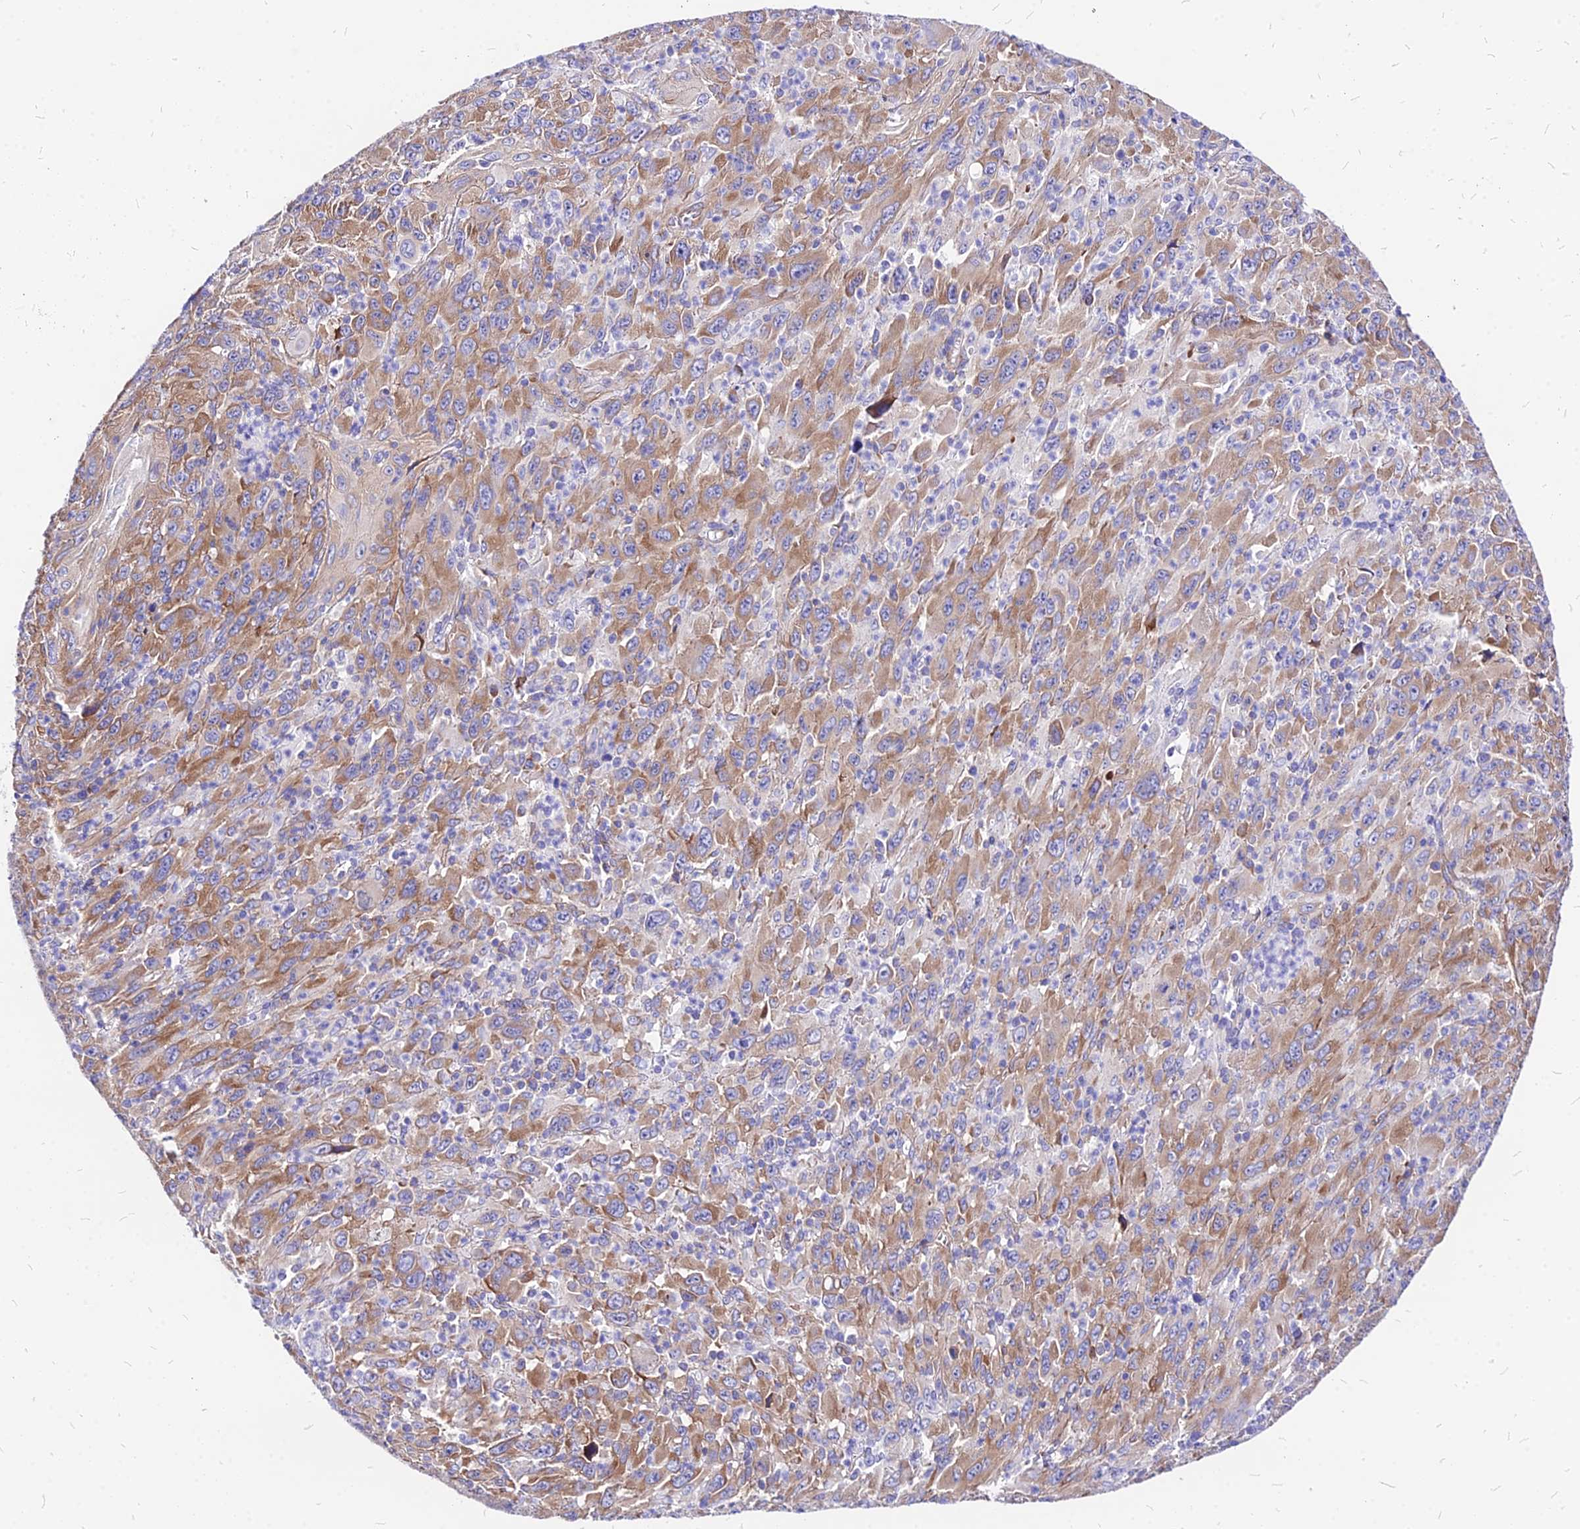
{"staining": {"intensity": "moderate", "quantity": ">75%", "location": "cytoplasmic/membranous"}, "tissue": "melanoma", "cell_type": "Tumor cells", "image_type": "cancer", "snomed": [{"axis": "morphology", "description": "Malignant melanoma, Metastatic site"}, {"axis": "topography", "description": "Skin"}], "caption": "IHC image of melanoma stained for a protein (brown), which shows medium levels of moderate cytoplasmic/membranous expression in approximately >75% of tumor cells.", "gene": "RPL19", "patient": {"sex": "female", "age": 56}}